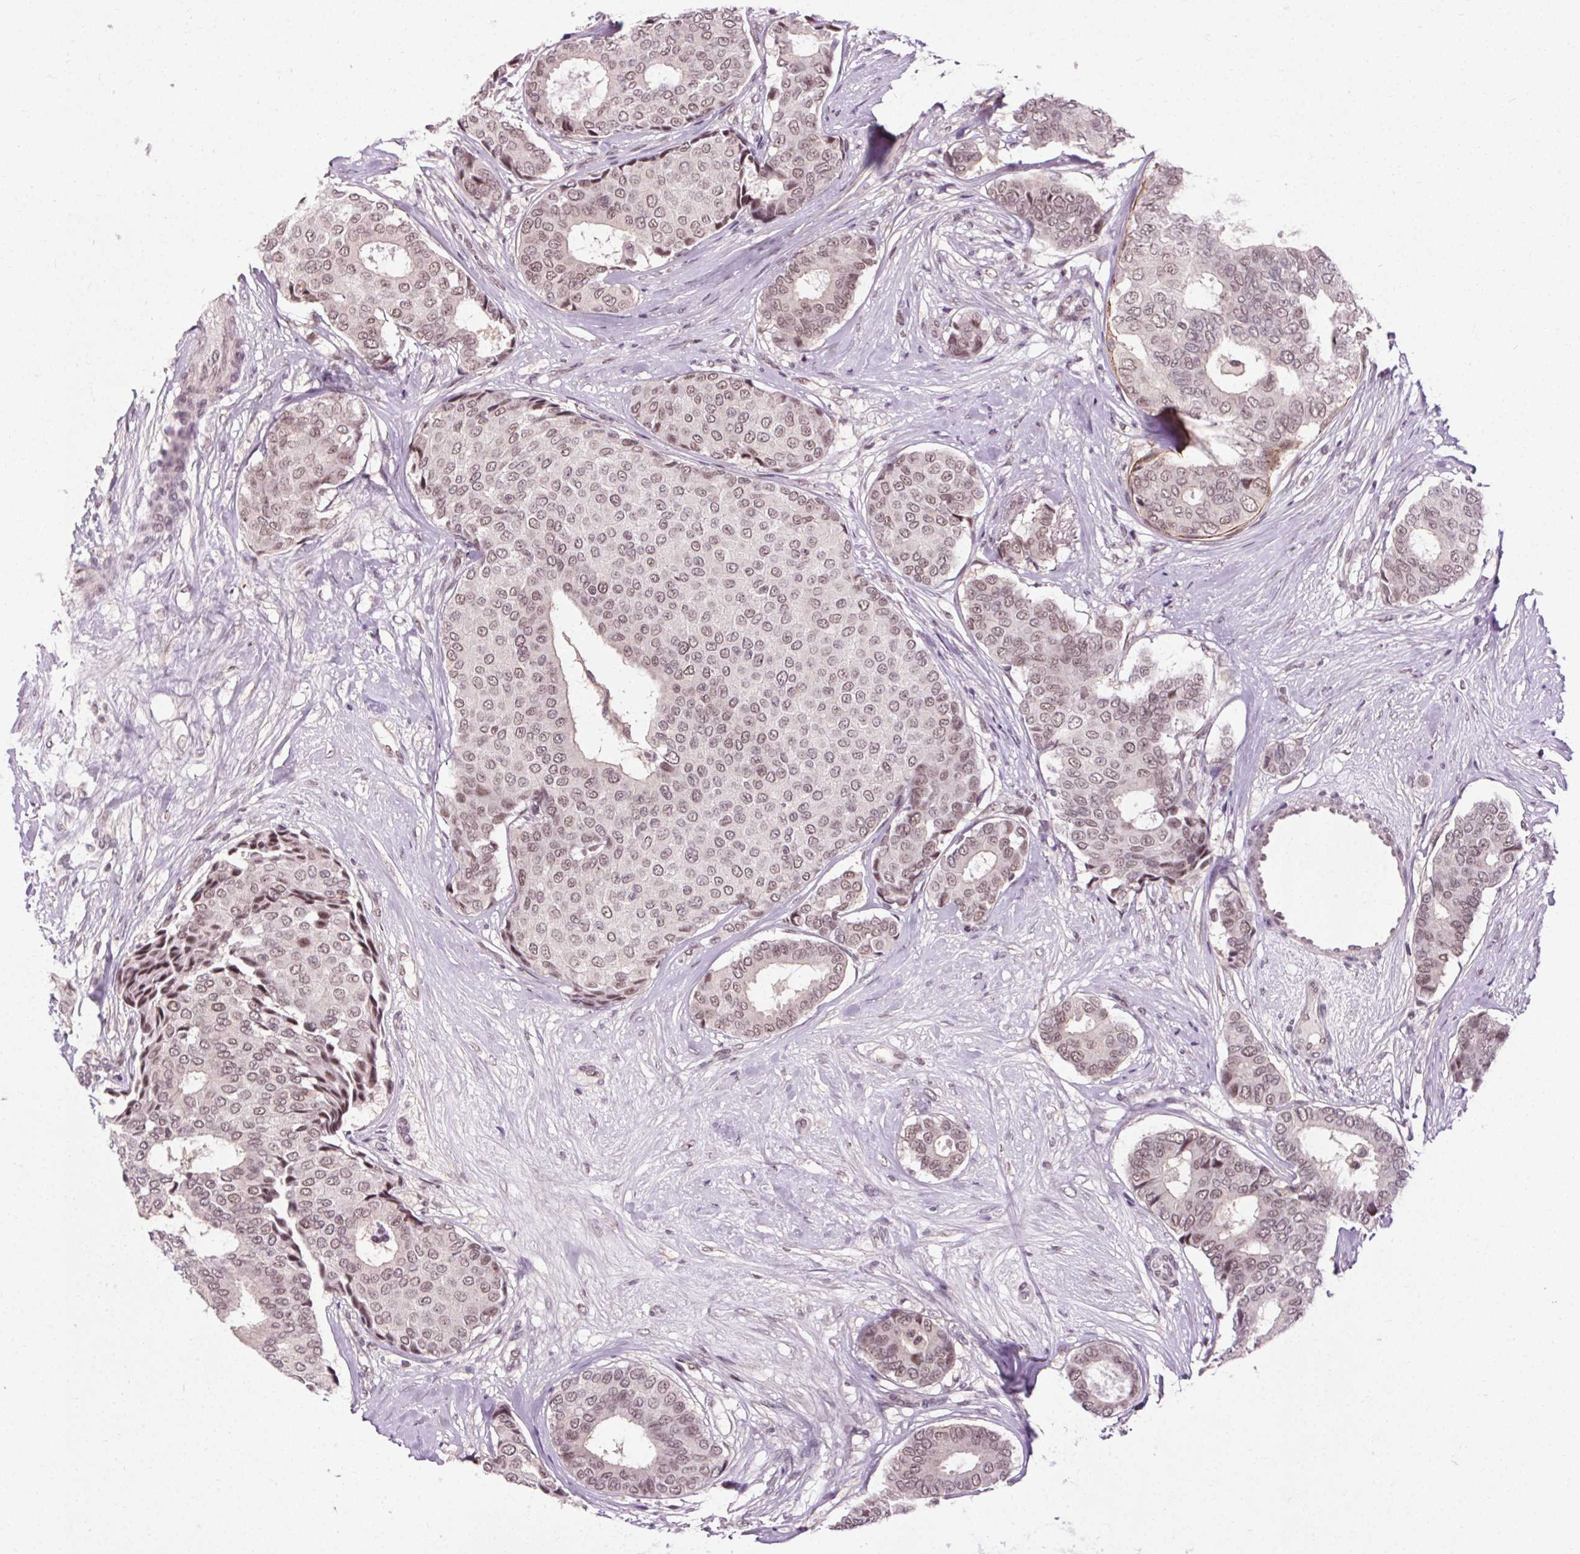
{"staining": {"intensity": "moderate", "quantity": "25%-75%", "location": "nuclear"}, "tissue": "breast cancer", "cell_type": "Tumor cells", "image_type": "cancer", "snomed": [{"axis": "morphology", "description": "Duct carcinoma"}, {"axis": "topography", "description": "Breast"}], "caption": "DAB (3,3'-diaminobenzidine) immunohistochemical staining of human breast invasive ductal carcinoma shows moderate nuclear protein staining in about 25%-75% of tumor cells. The staining was performed using DAB (3,3'-diaminobenzidine) to visualize the protein expression in brown, while the nuclei were stained in blue with hematoxylin (Magnification: 20x).", "gene": "MED6", "patient": {"sex": "female", "age": 75}}